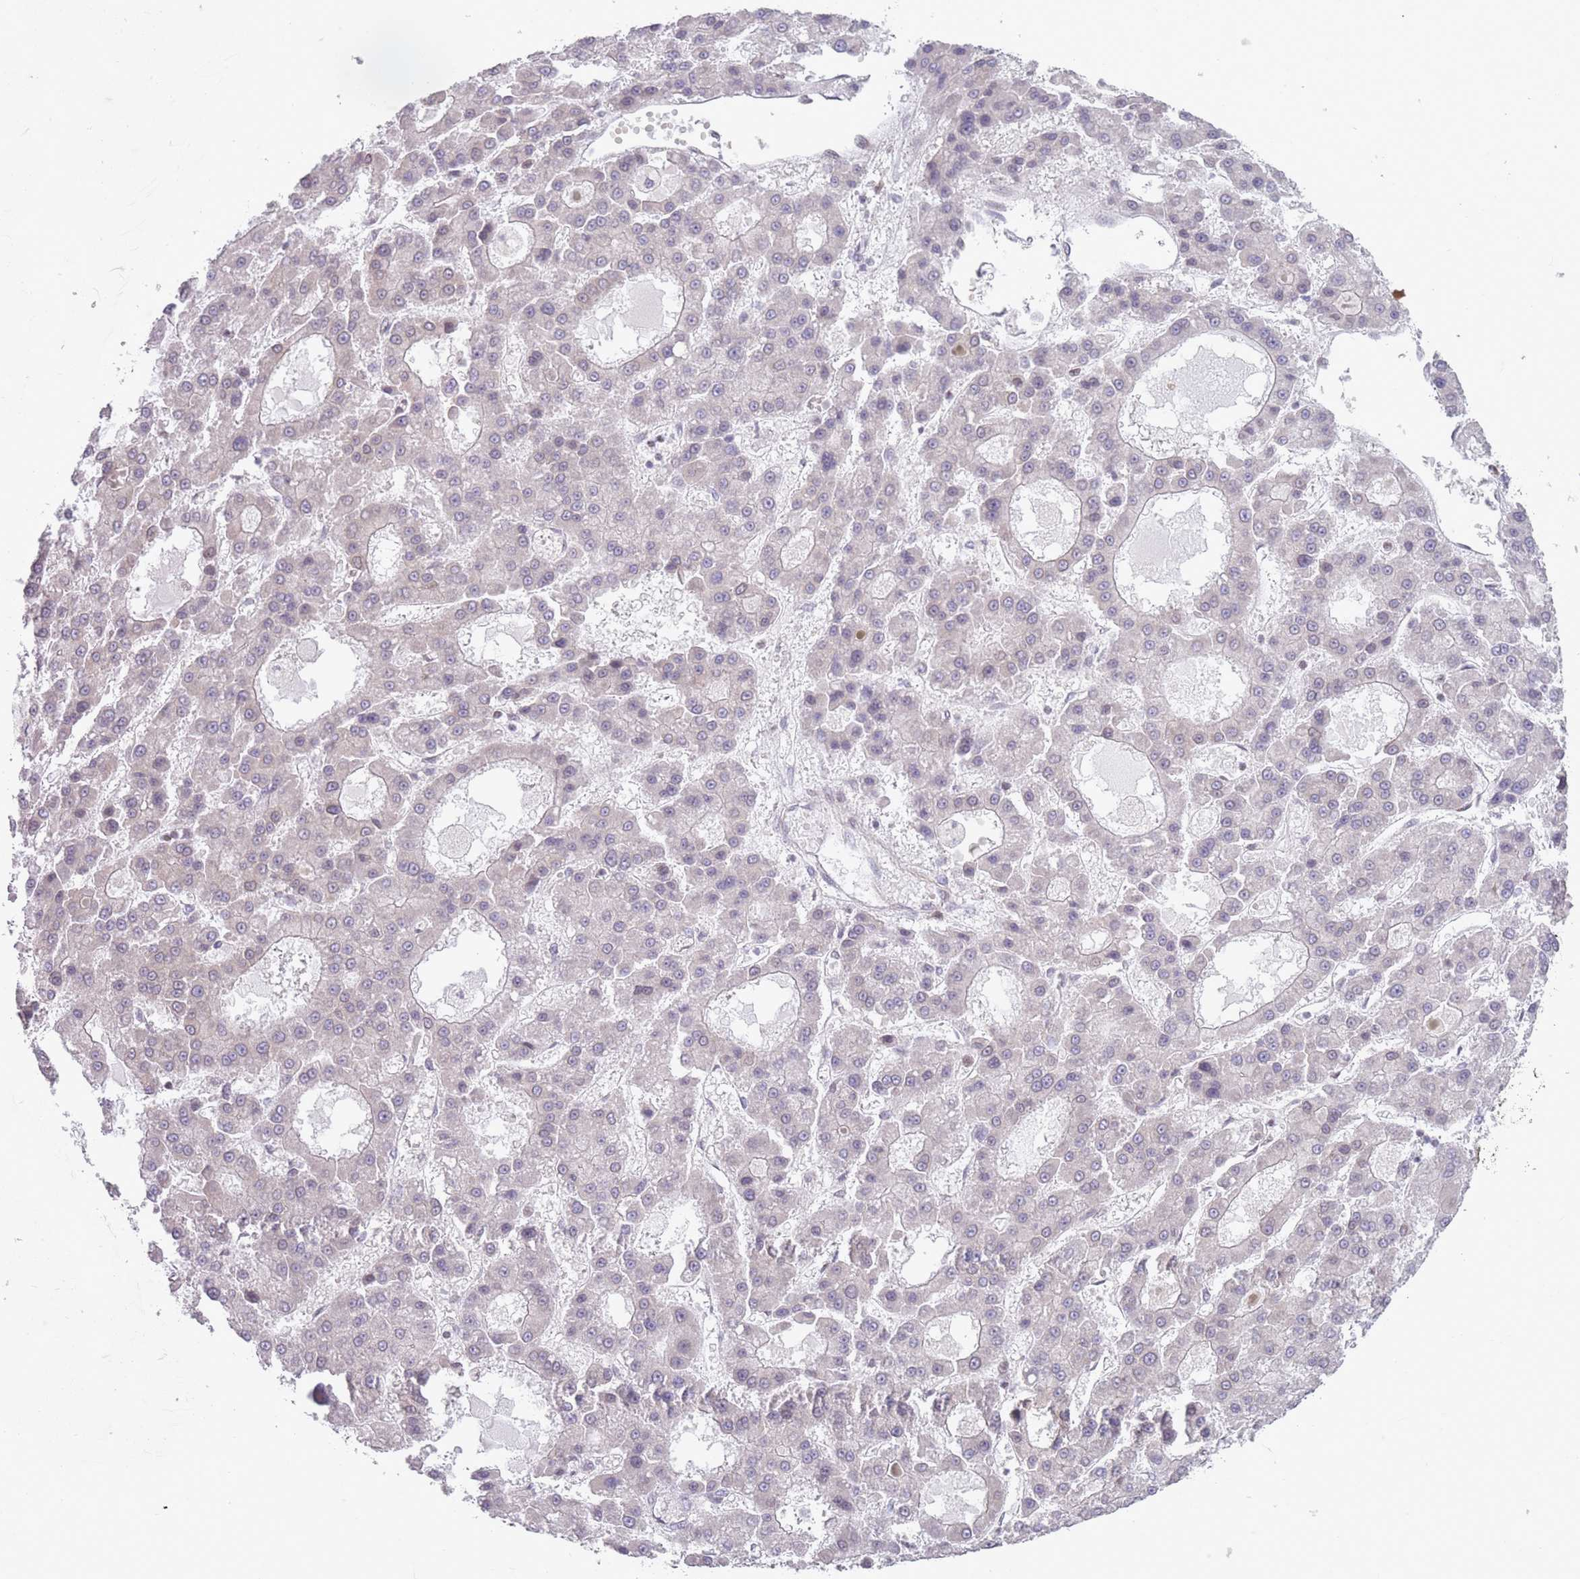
{"staining": {"intensity": "negative", "quantity": "none", "location": "none"}, "tissue": "liver cancer", "cell_type": "Tumor cells", "image_type": "cancer", "snomed": [{"axis": "morphology", "description": "Carcinoma, Hepatocellular, NOS"}, {"axis": "topography", "description": "Liver"}], "caption": "This is a histopathology image of IHC staining of liver cancer, which shows no positivity in tumor cells.", "gene": "VRK2", "patient": {"sex": "male", "age": 70}}